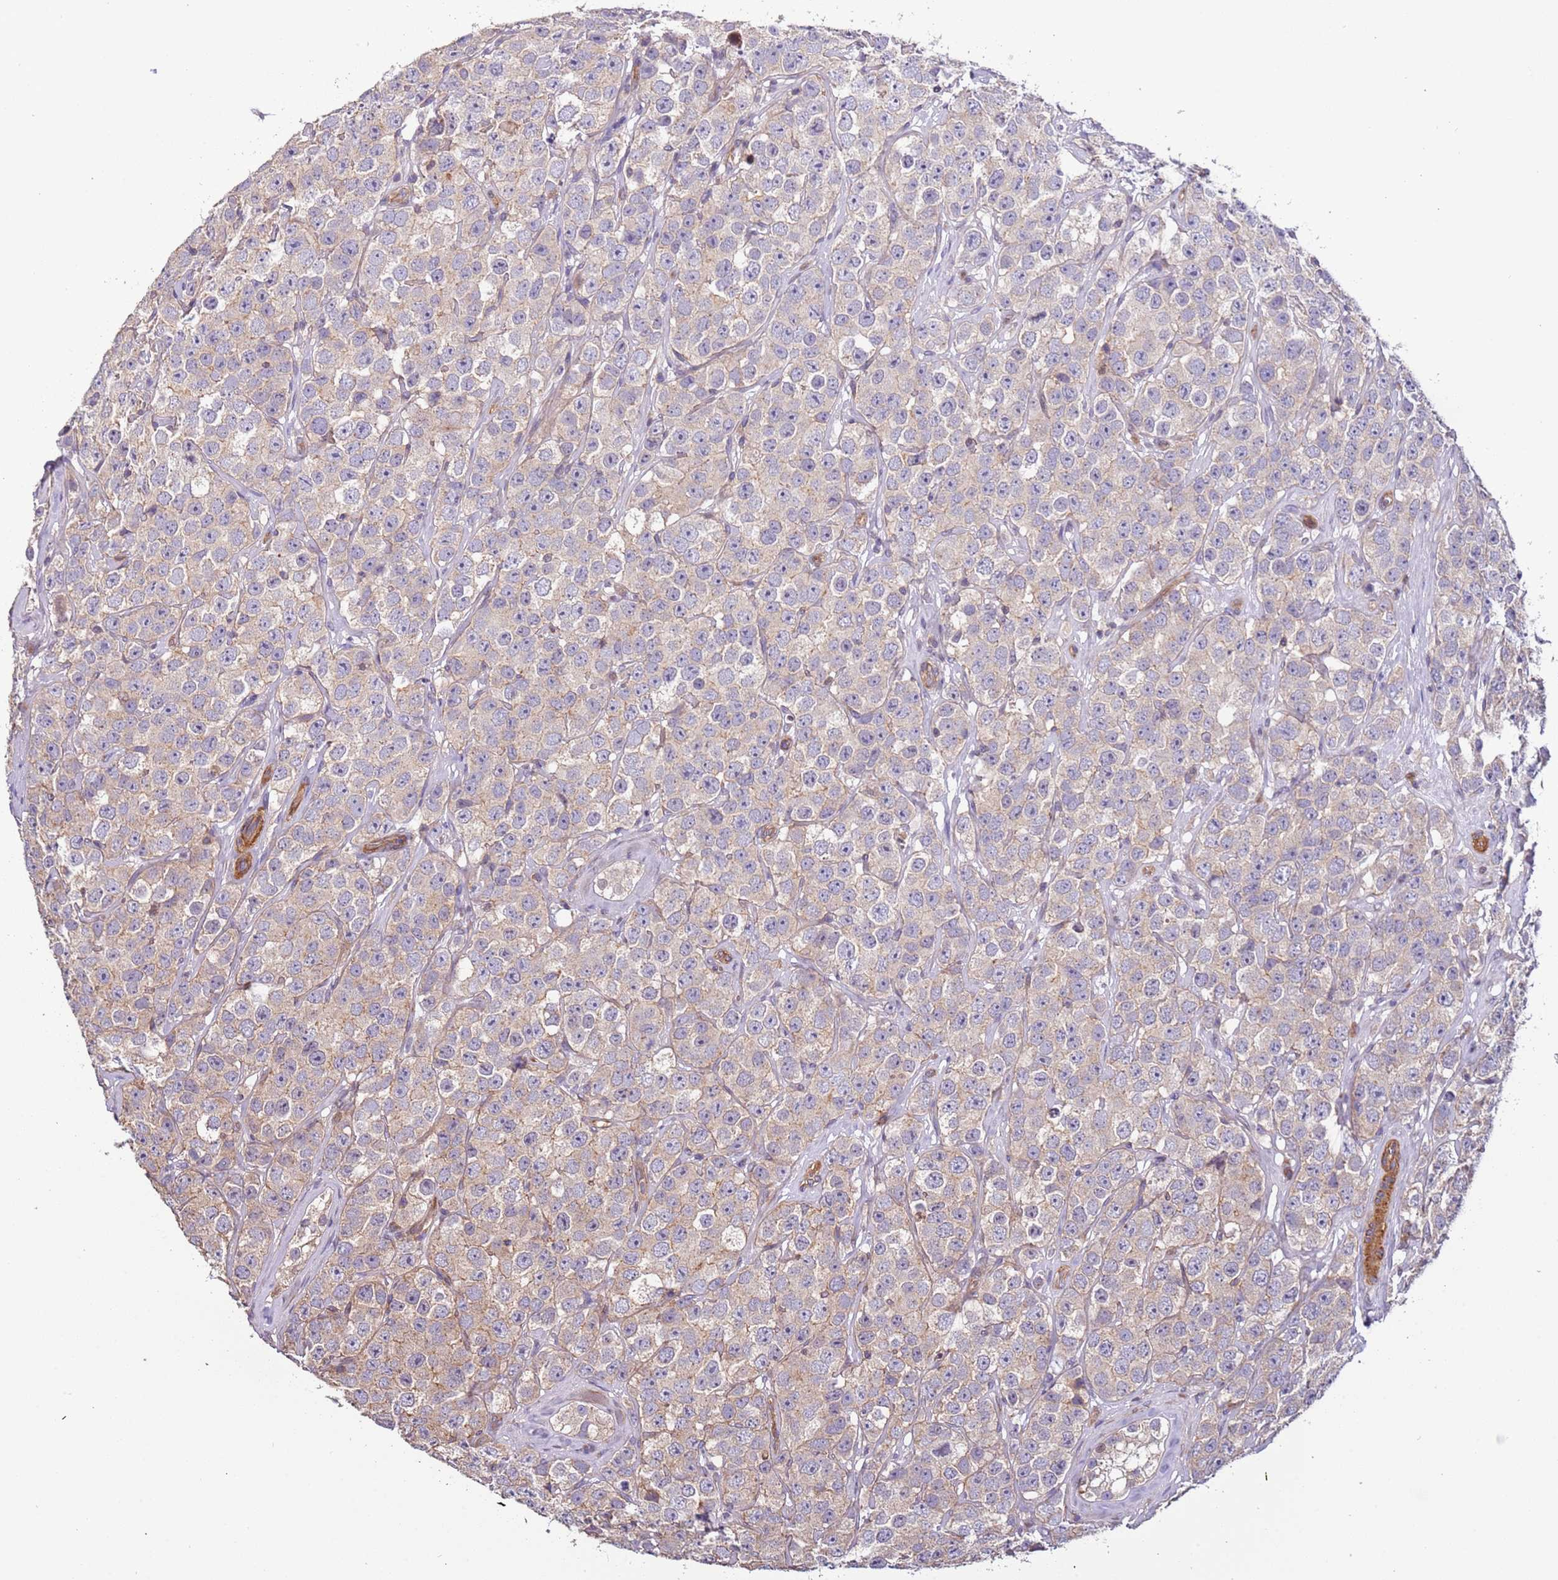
{"staining": {"intensity": "weak", "quantity": "25%-75%", "location": "cytoplasmic/membranous"}, "tissue": "testis cancer", "cell_type": "Tumor cells", "image_type": "cancer", "snomed": [{"axis": "morphology", "description": "Seminoma, NOS"}, {"axis": "topography", "description": "Testis"}], "caption": "A micrograph showing weak cytoplasmic/membranous positivity in about 25%-75% of tumor cells in testis cancer (seminoma), as visualized by brown immunohistochemical staining.", "gene": "LAMB4", "patient": {"sex": "male", "age": 28}}